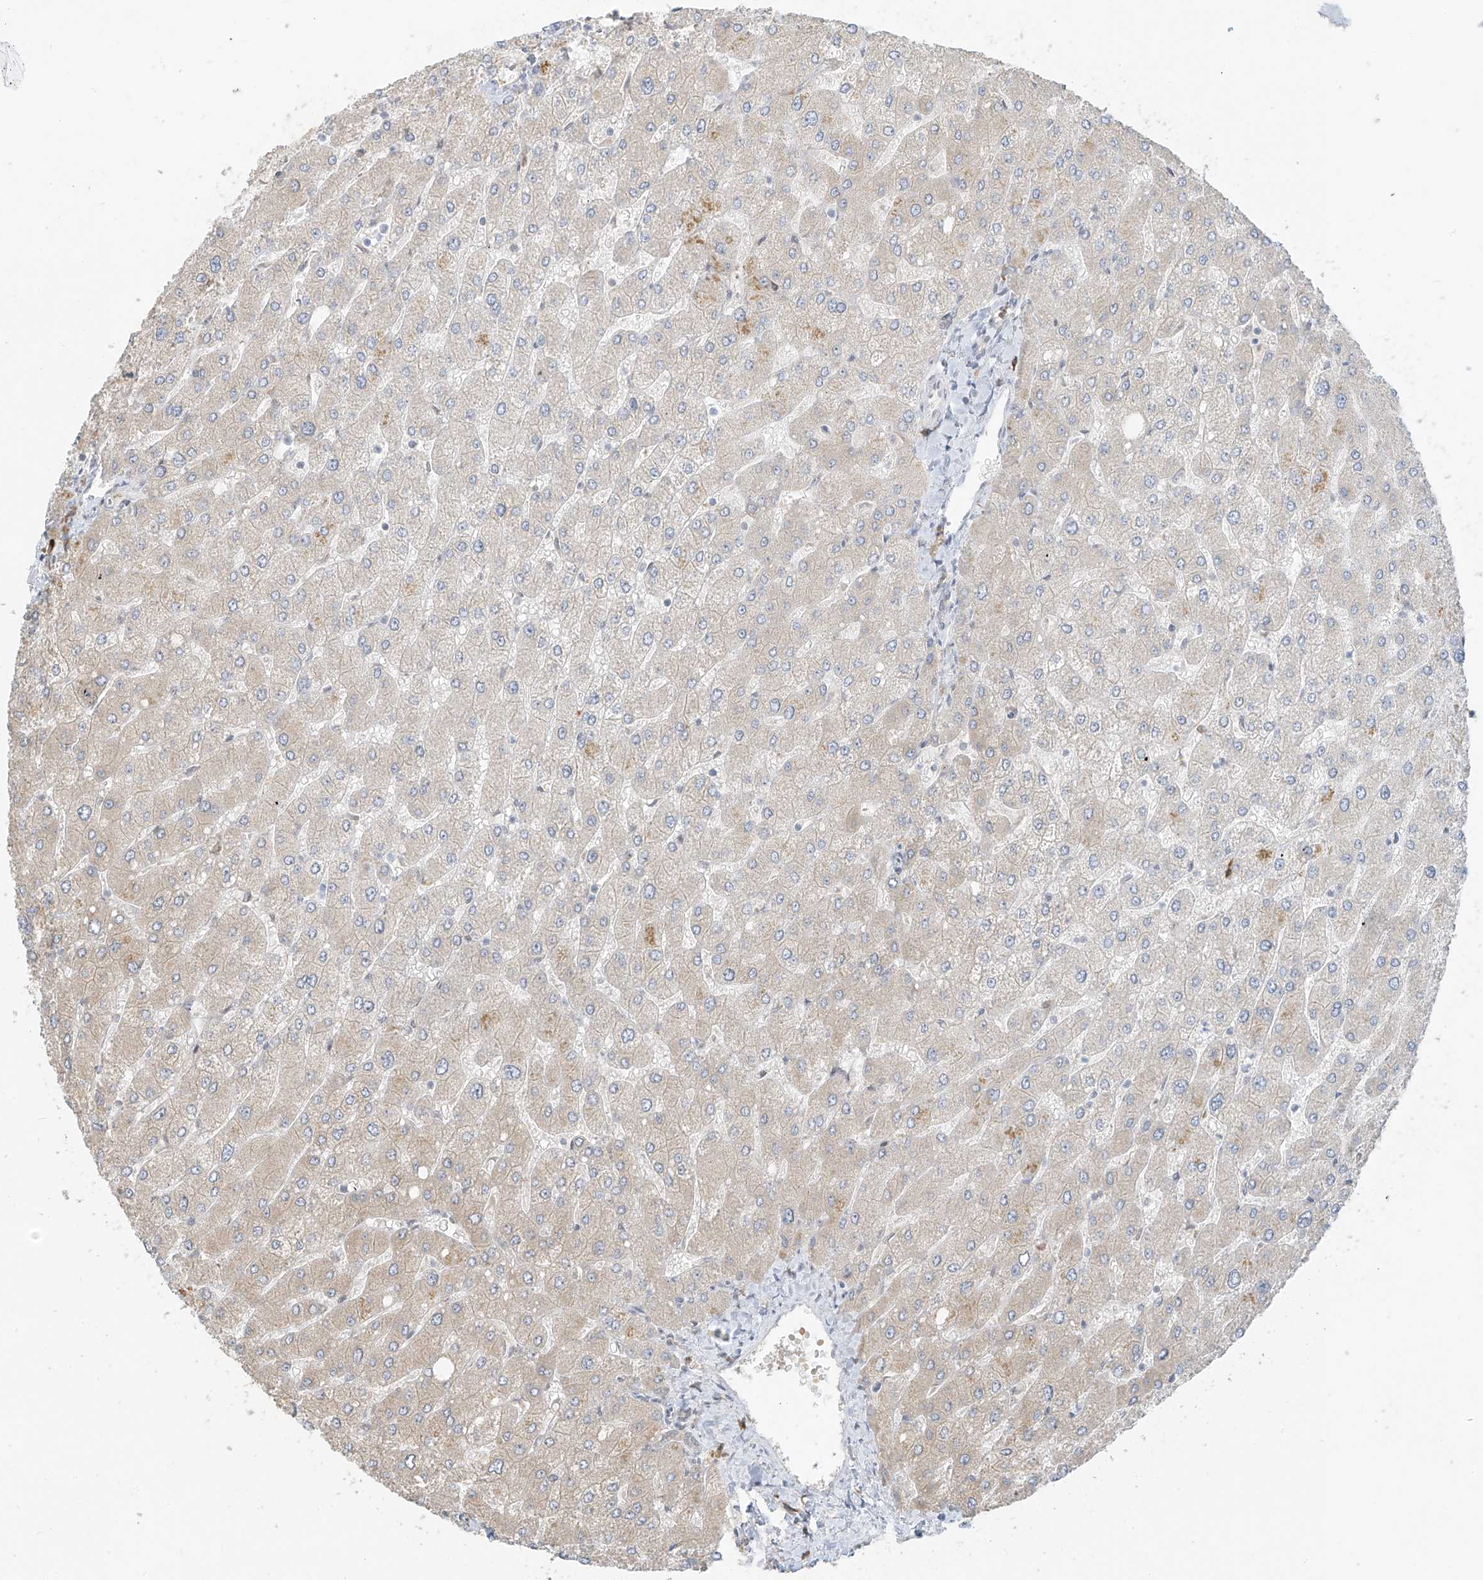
{"staining": {"intensity": "weak", "quantity": "<25%", "location": "nuclear"}, "tissue": "liver", "cell_type": "Cholangiocytes", "image_type": "normal", "snomed": [{"axis": "morphology", "description": "Normal tissue, NOS"}, {"axis": "topography", "description": "Liver"}], "caption": "Cholangiocytes show no significant protein positivity in normal liver. Brightfield microscopy of immunohistochemistry (IHC) stained with DAB (3,3'-diaminobenzidine) (brown) and hematoxylin (blue), captured at high magnification.", "gene": "ZMYM2", "patient": {"sex": "male", "age": 55}}